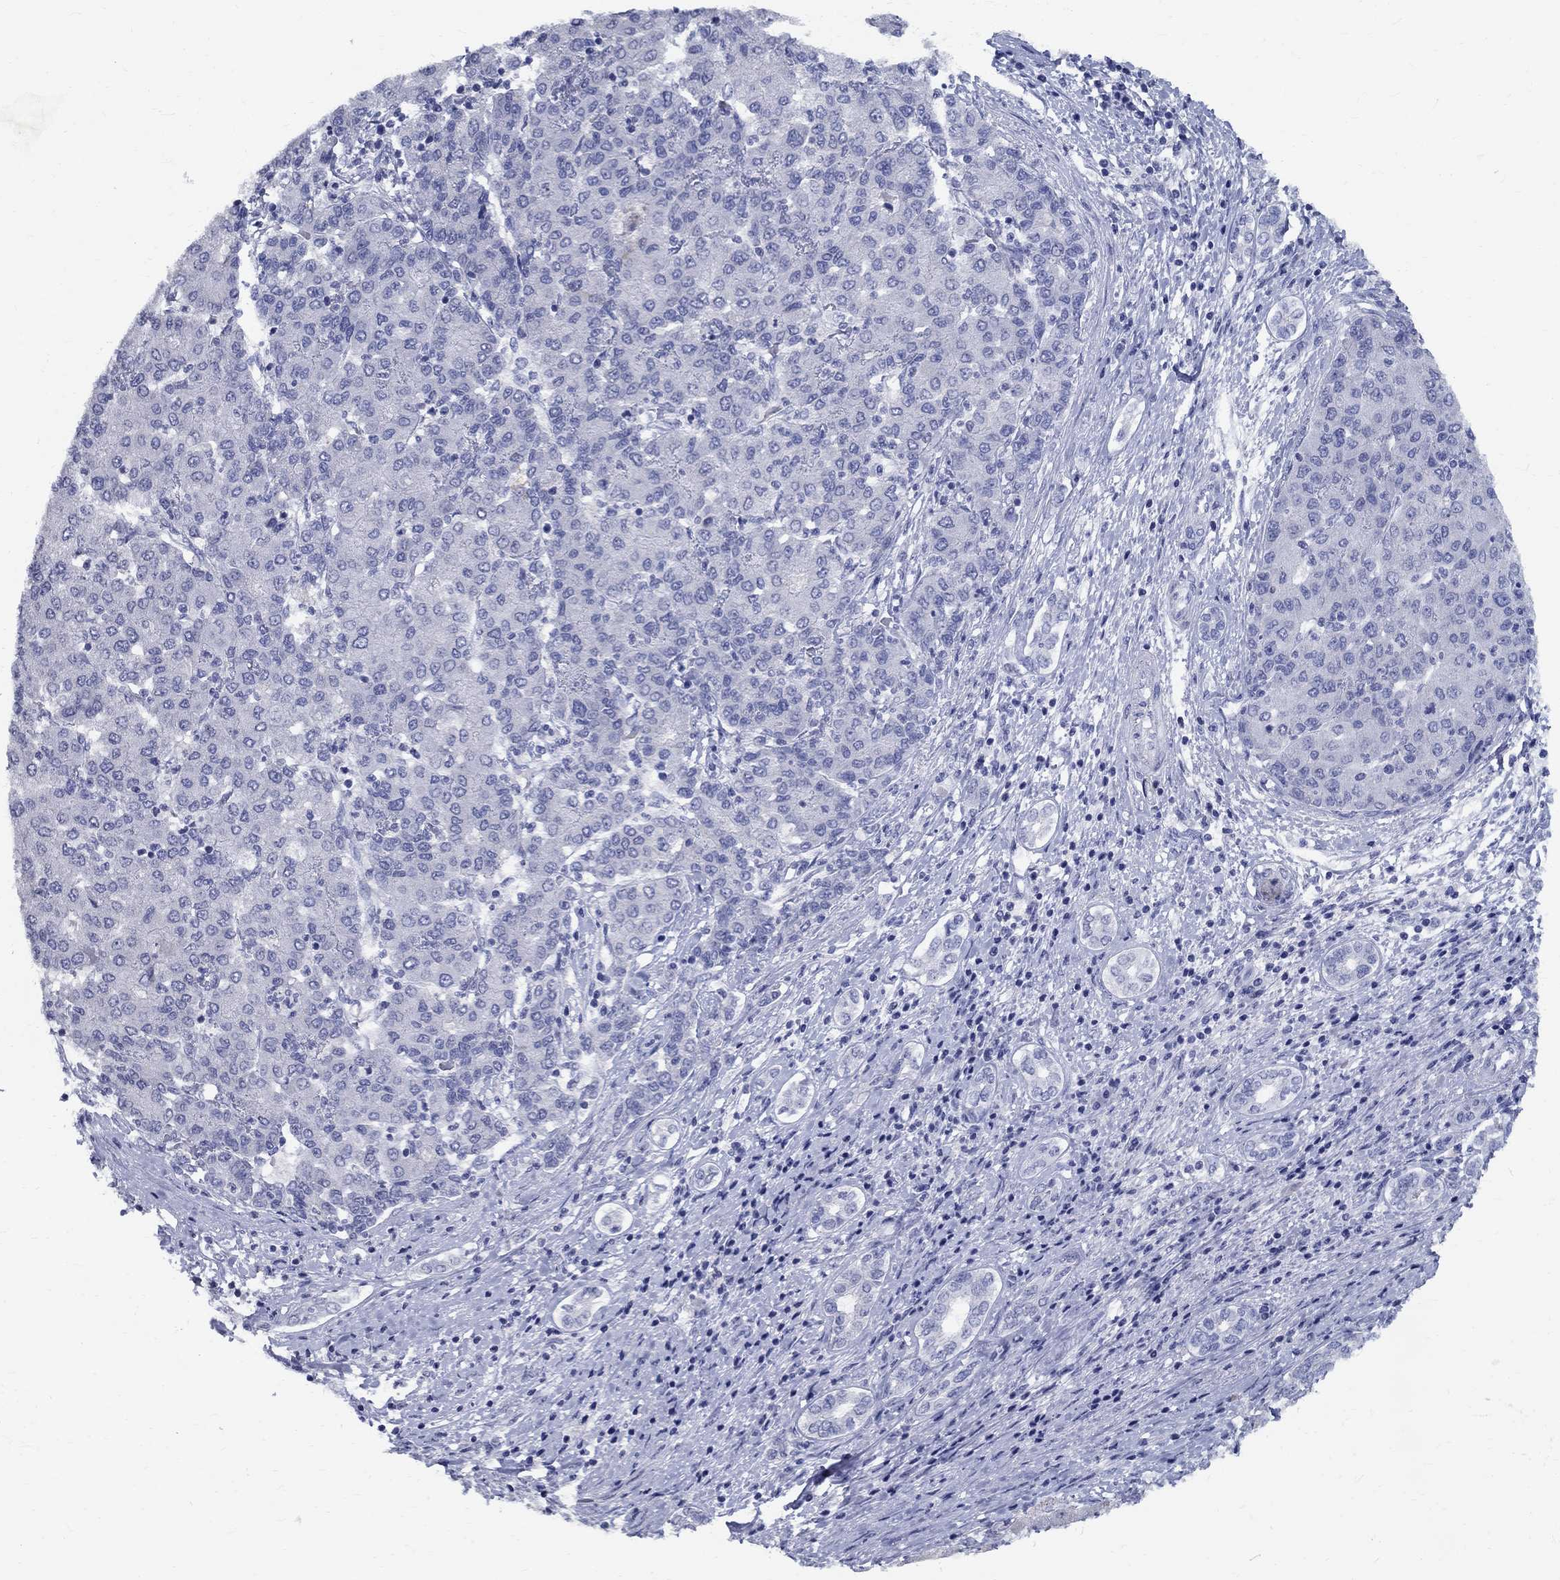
{"staining": {"intensity": "negative", "quantity": "none", "location": "none"}, "tissue": "liver cancer", "cell_type": "Tumor cells", "image_type": "cancer", "snomed": [{"axis": "morphology", "description": "Carcinoma, Hepatocellular, NOS"}, {"axis": "topography", "description": "Liver"}], "caption": "An immunohistochemistry (IHC) histopathology image of liver cancer (hepatocellular carcinoma) is shown. There is no staining in tumor cells of liver cancer (hepatocellular carcinoma). (Stains: DAB immunohistochemistry with hematoxylin counter stain, Microscopy: brightfield microscopy at high magnification).", "gene": "CETN1", "patient": {"sex": "male", "age": 65}}